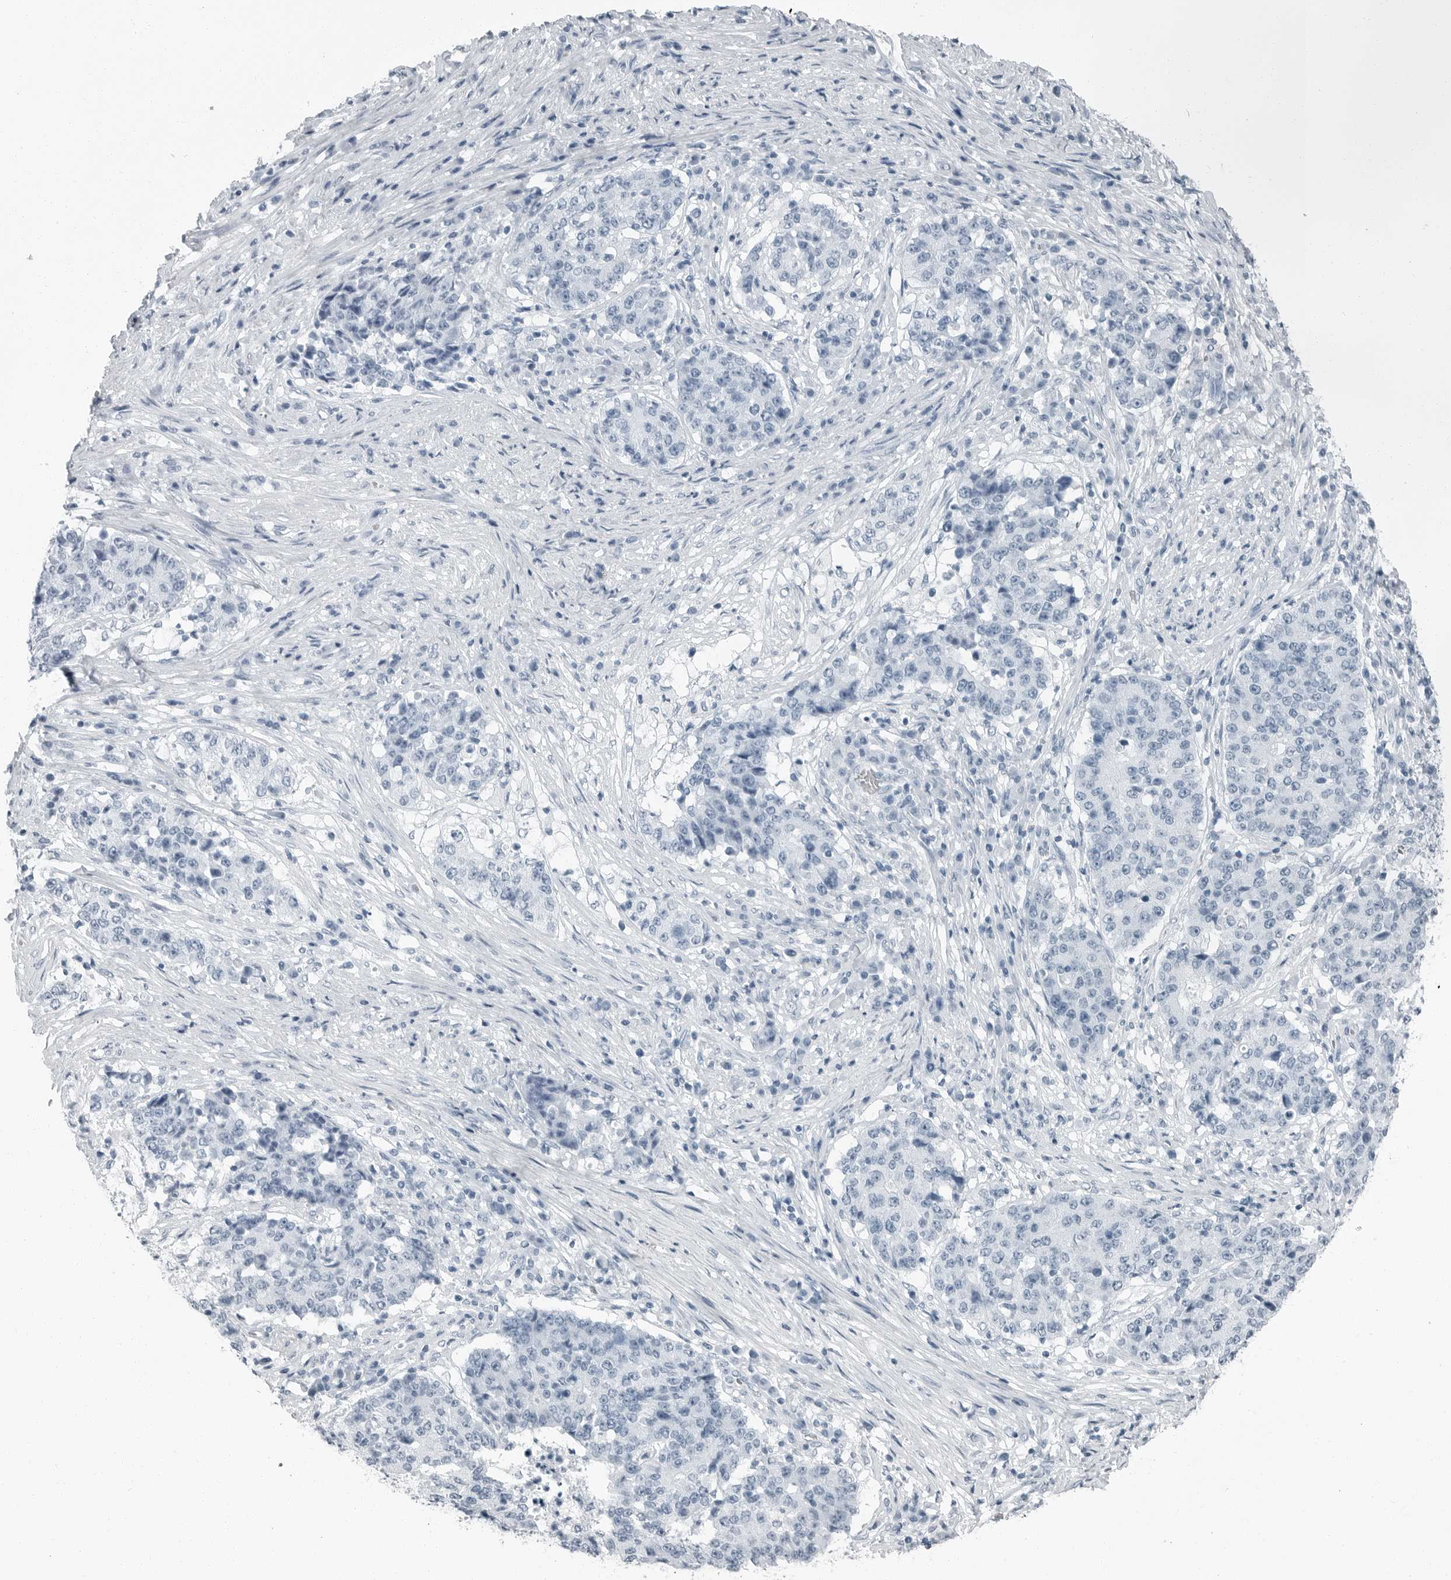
{"staining": {"intensity": "negative", "quantity": "none", "location": "none"}, "tissue": "stomach cancer", "cell_type": "Tumor cells", "image_type": "cancer", "snomed": [{"axis": "morphology", "description": "Adenocarcinoma, NOS"}, {"axis": "topography", "description": "Stomach"}], "caption": "Tumor cells show no significant protein staining in stomach adenocarcinoma. Nuclei are stained in blue.", "gene": "FABP6", "patient": {"sex": "male", "age": 59}}